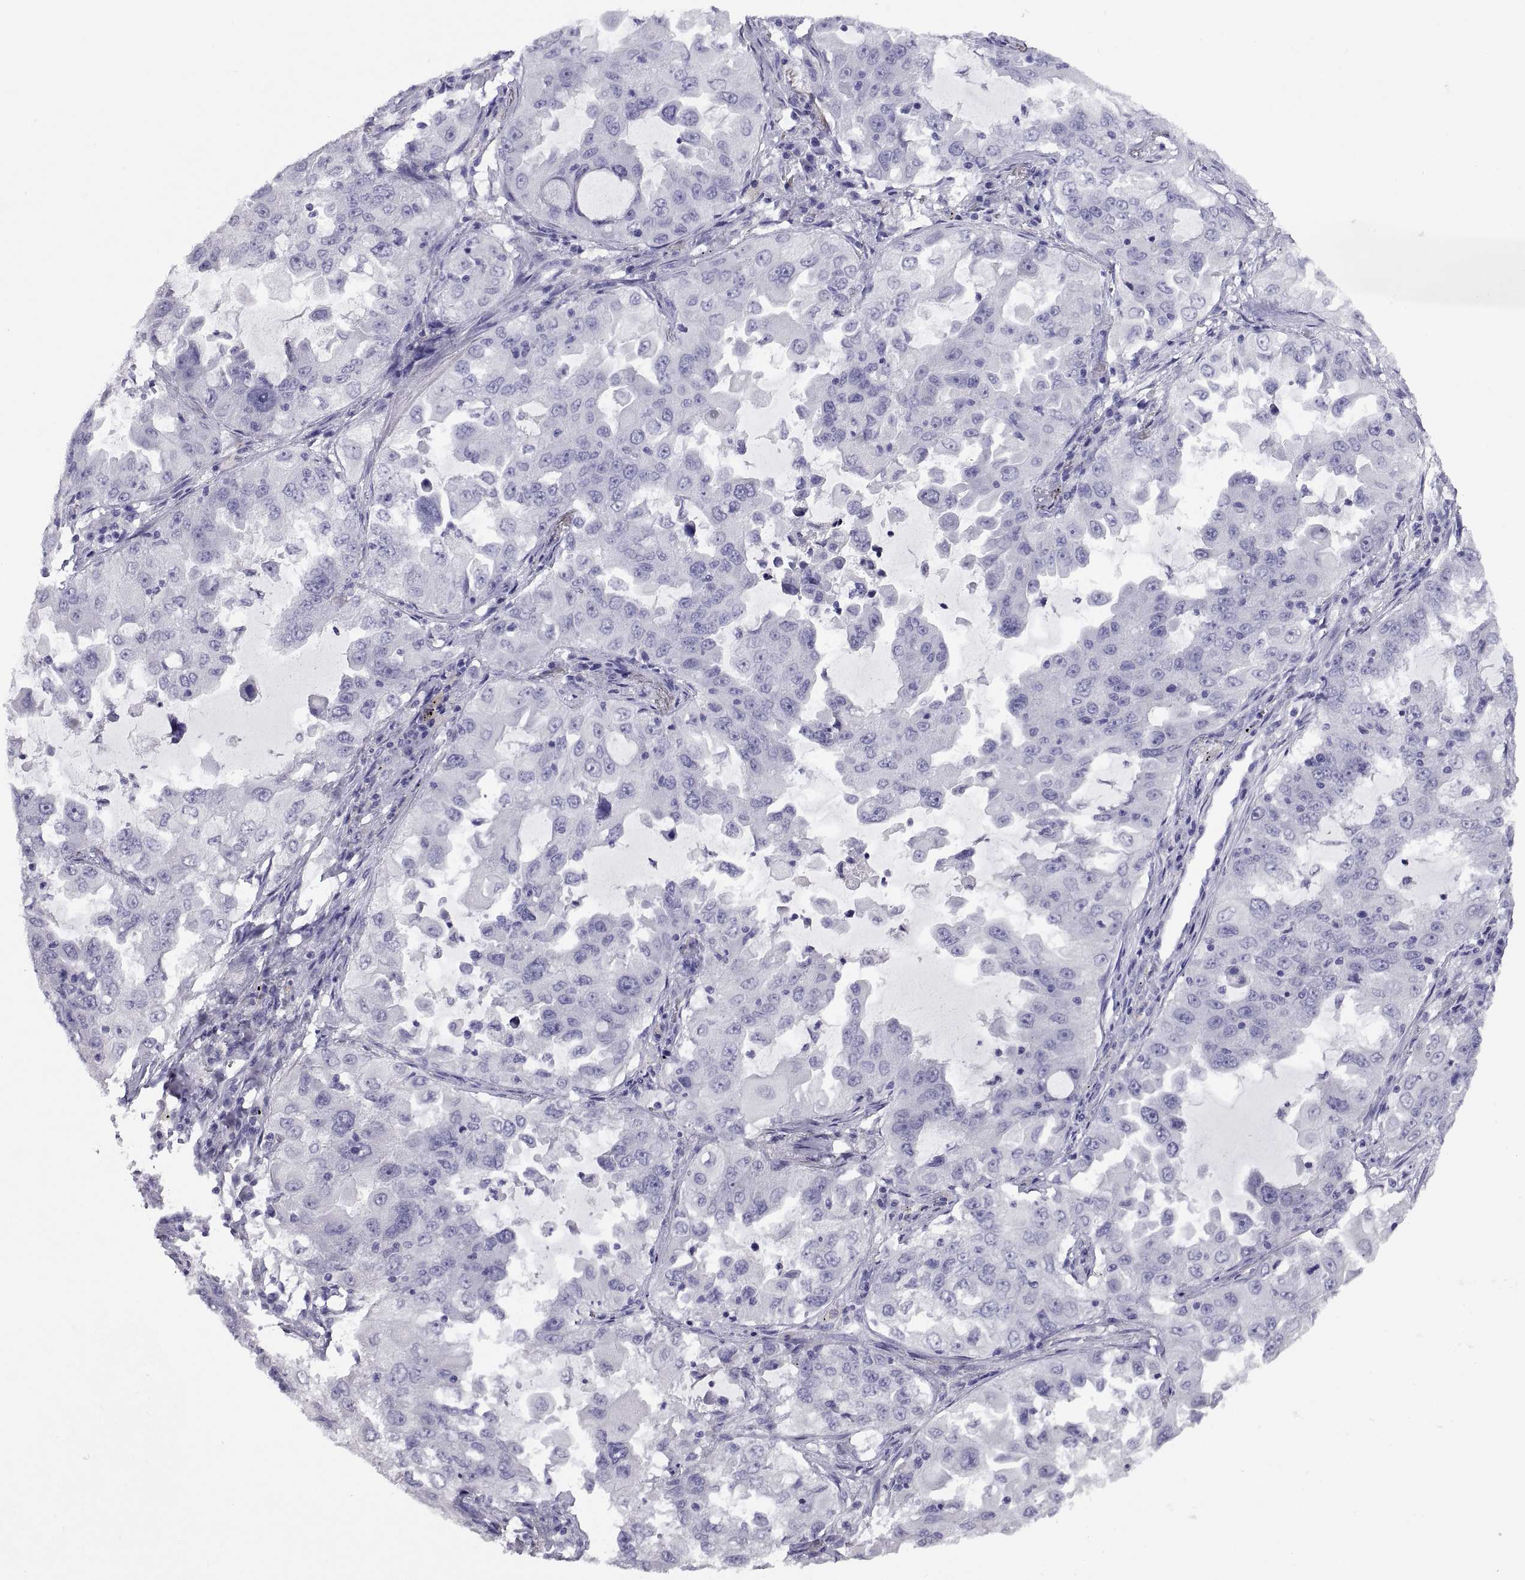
{"staining": {"intensity": "negative", "quantity": "none", "location": "none"}, "tissue": "lung cancer", "cell_type": "Tumor cells", "image_type": "cancer", "snomed": [{"axis": "morphology", "description": "Adenocarcinoma, NOS"}, {"axis": "topography", "description": "Lung"}], "caption": "This histopathology image is of lung cancer (adenocarcinoma) stained with IHC to label a protein in brown with the nuclei are counter-stained blue. There is no staining in tumor cells.", "gene": "RGS20", "patient": {"sex": "female", "age": 61}}